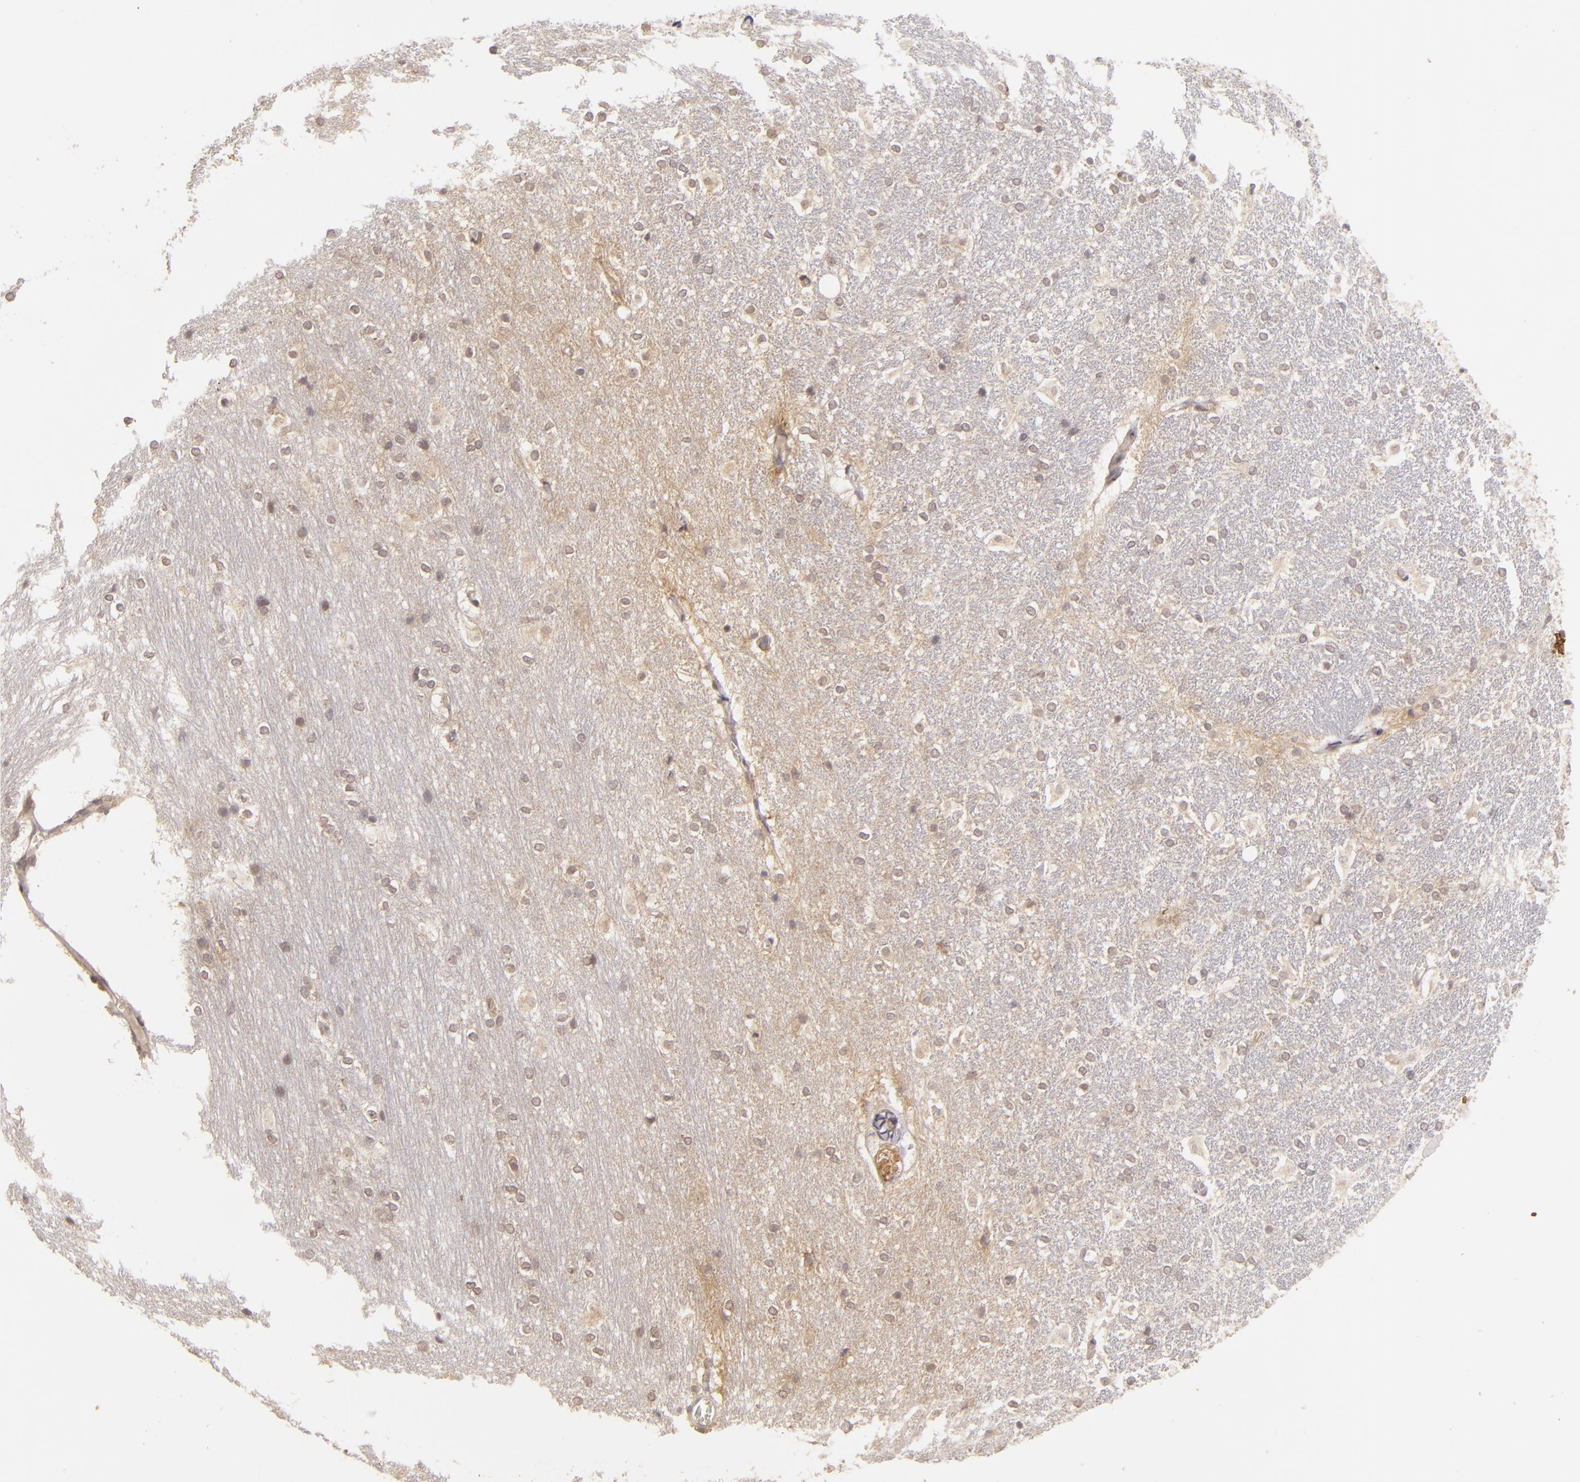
{"staining": {"intensity": "negative", "quantity": "none", "location": "none"}, "tissue": "hippocampus", "cell_type": "Glial cells", "image_type": "normal", "snomed": [{"axis": "morphology", "description": "Normal tissue, NOS"}, {"axis": "topography", "description": "Hippocampus"}], "caption": "DAB immunohistochemical staining of normal hippocampus shows no significant positivity in glial cells.", "gene": "DFFA", "patient": {"sex": "female", "age": 19}}